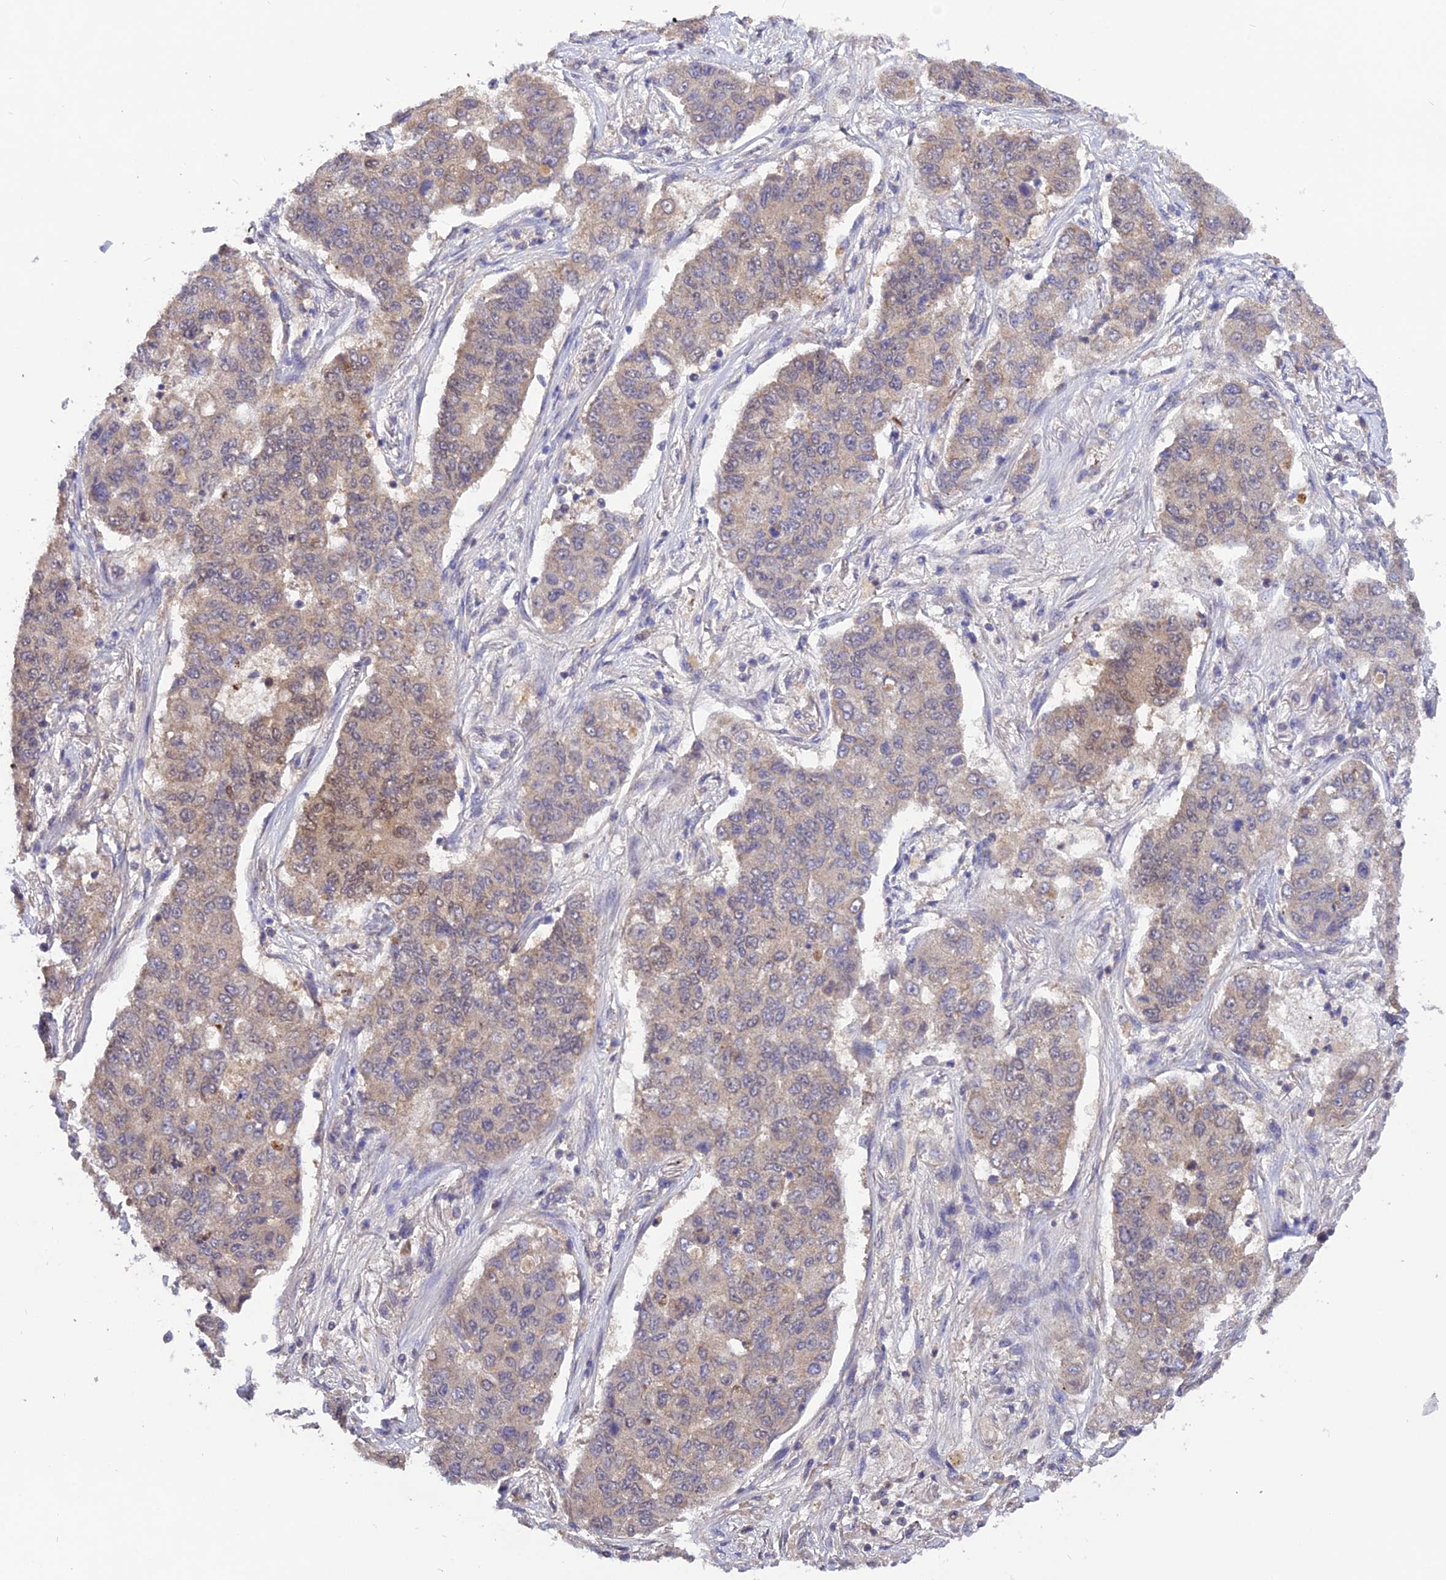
{"staining": {"intensity": "weak", "quantity": "25%-75%", "location": "cytoplasmic/membranous"}, "tissue": "lung cancer", "cell_type": "Tumor cells", "image_type": "cancer", "snomed": [{"axis": "morphology", "description": "Squamous cell carcinoma, NOS"}, {"axis": "topography", "description": "Lung"}], "caption": "Lung squamous cell carcinoma stained with DAB immunohistochemistry (IHC) shows low levels of weak cytoplasmic/membranous staining in approximately 25%-75% of tumor cells.", "gene": "PGK1", "patient": {"sex": "male", "age": 74}}